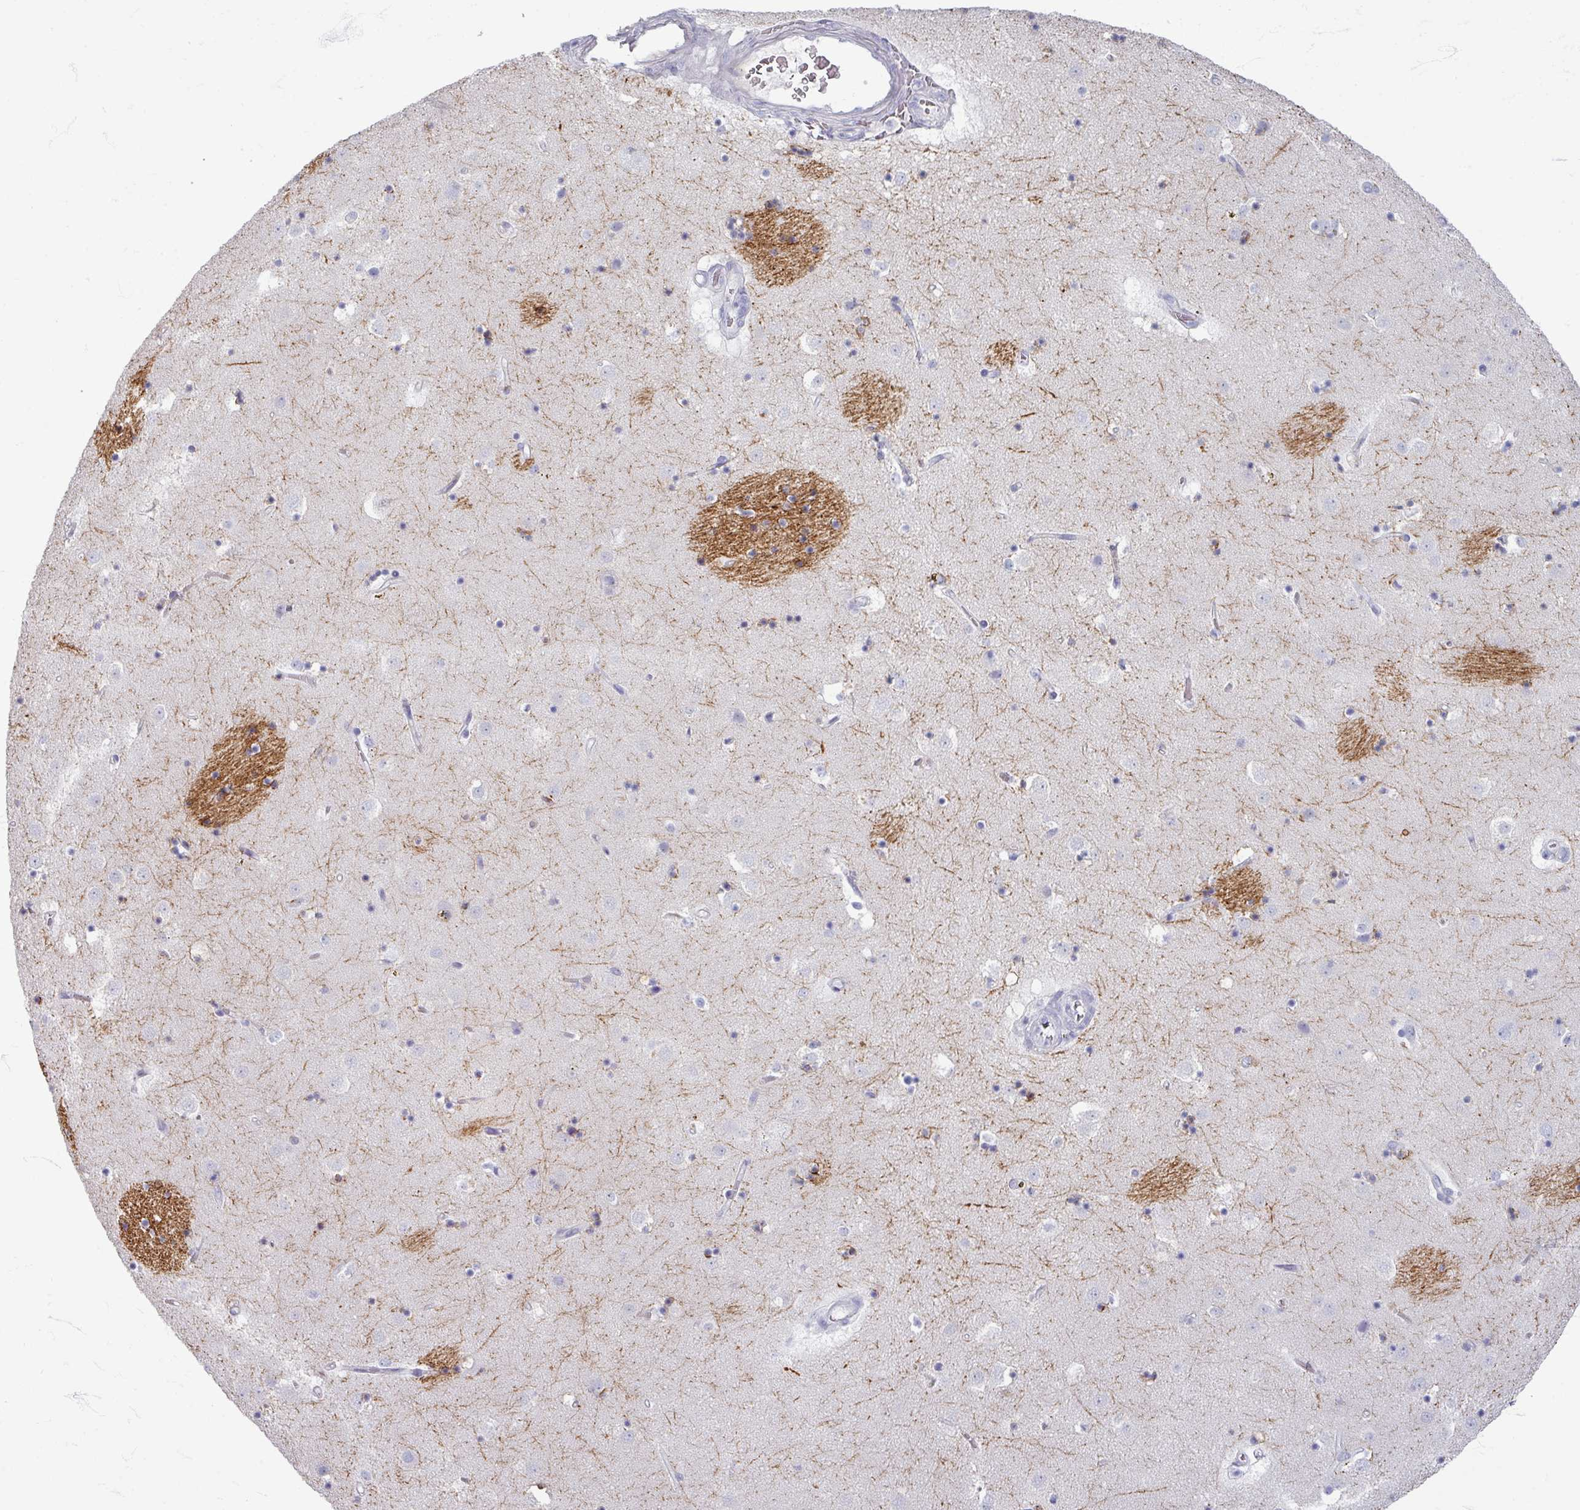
{"staining": {"intensity": "negative", "quantity": "none", "location": "none"}, "tissue": "caudate", "cell_type": "Glial cells", "image_type": "normal", "snomed": [{"axis": "morphology", "description": "Normal tissue, NOS"}, {"axis": "topography", "description": "Lateral ventricle wall"}], "caption": "Immunohistochemistry histopathology image of normal caudate: caudate stained with DAB exhibits no significant protein positivity in glial cells.", "gene": "ZNF878", "patient": {"sex": "male", "age": 58}}